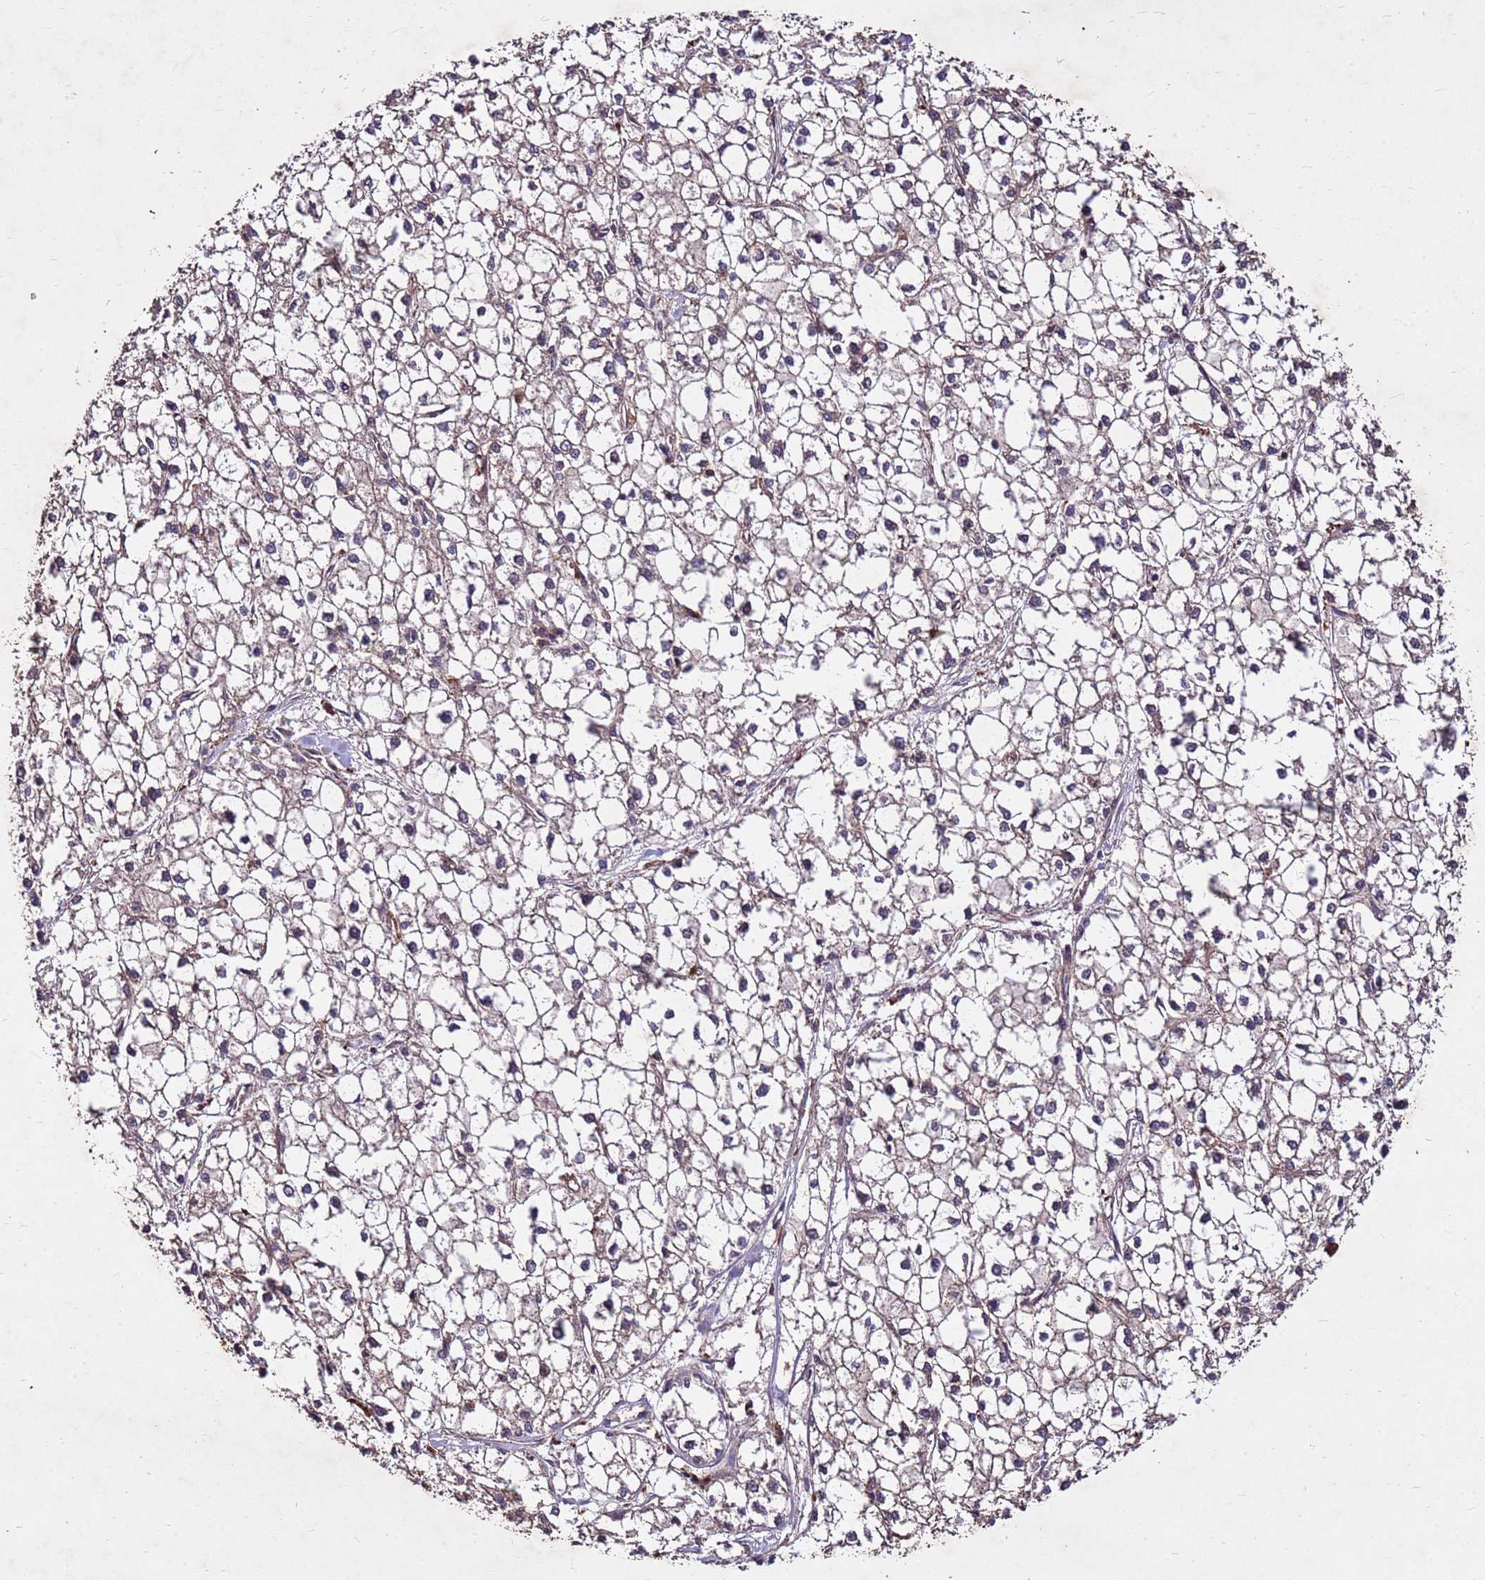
{"staining": {"intensity": "weak", "quantity": "25%-75%", "location": "cytoplasmic/membranous"}, "tissue": "liver cancer", "cell_type": "Tumor cells", "image_type": "cancer", "snomed": [{"axis": "morphology", "description": "Carcinoma, Hepatocellular, NOS"}, {"axis": "topography", "description": "Liver"}], "caption": "Hepatocellular carcinoma (liver) tissue shows weak cytoplasmic/membranous staining in about 25%-75% of tumor cells, visualized by immunohistochemistry.", "gene": "TOR4A", "patient": {"sex": "female", "age": 43}}